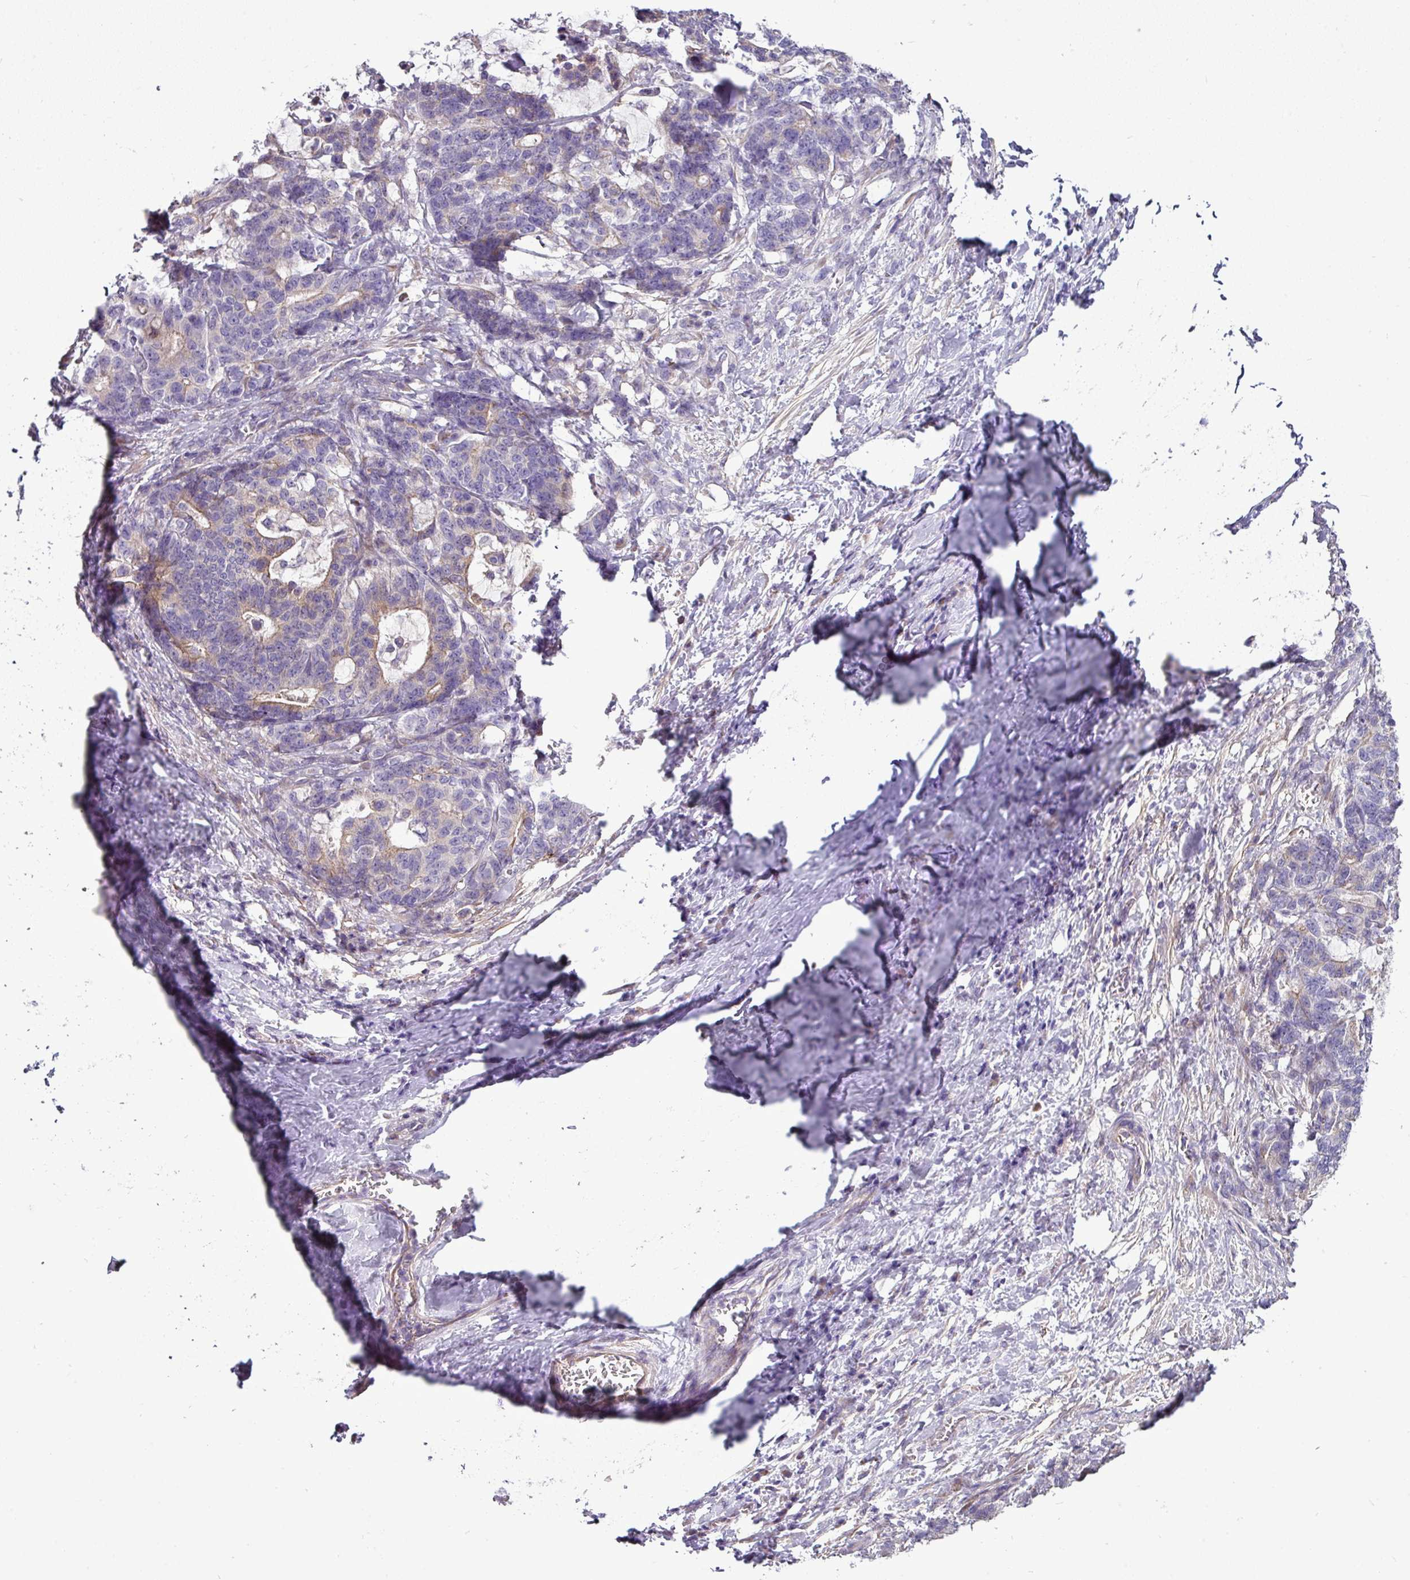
{"staining": {"intensity": "weak", "quantity": "25%-75%", "location": "cytoplasmic/membranous"}, "tissue": "stomach cancer", "cell_type": "Tumor cells", "image_type": "cancer", "snomed": [{"axis": "morphology", "description": "Normal tissue, NOS"}, {"axis": "morphology", "description": "Adenocarcinoma, NOS"}, {"axis": "topography", "description": "Stomach"}], "caption": "A brown stain labels weak cytoplasmic/membranous staining of a protein in stomach adenocarcinoma tumor cells. (Stains: DAB in brown, nuclei in blue, Microscopy: brightfield microscopy at high magnification).", "gene": "GAN", "patient": {"sex": "female", "age": 64}}